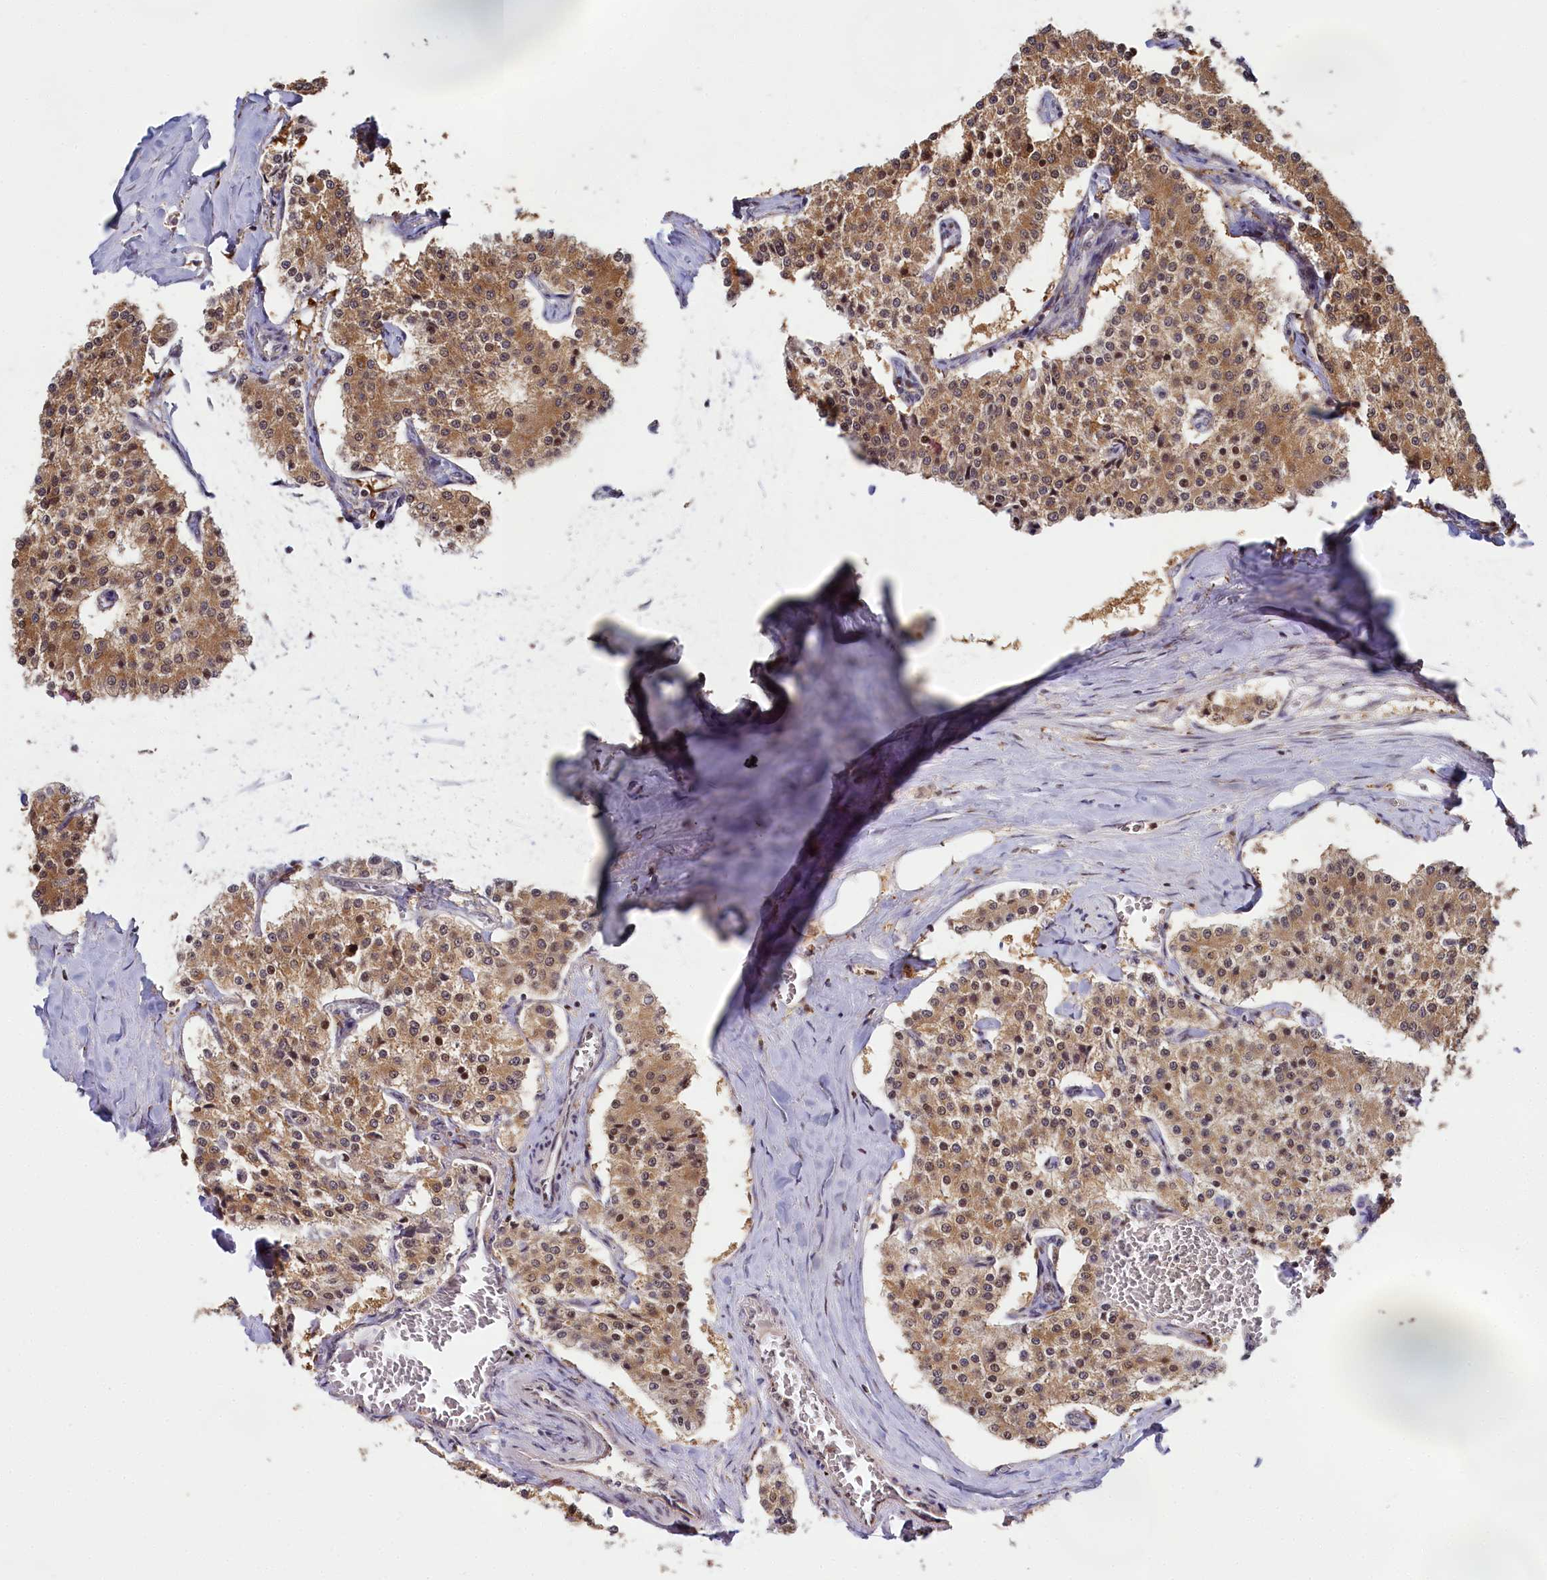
{"staining": {"intensity": "moderate", "quantity": ">75%", "location": "cytoplasmic/membranous,nuclear"}, "tissue": "carcinoid", "cell_type": "Tumor cells", "image_type": "cancer", "snomed": [{"axis": "morphology", "description": "Carcinoid, malignant, NOS"}, {"axis": "topography", "description": "Colon"}], "caption": "Malignant carcinoid stained with DAB immunohistochemistry reveals medium levels of moderate cytoplasmic/membranous and nuclear staining in about >75% of tumor cells.", "gene": "PPHLN1", "patient": {"sex": "female", "age": 52}}